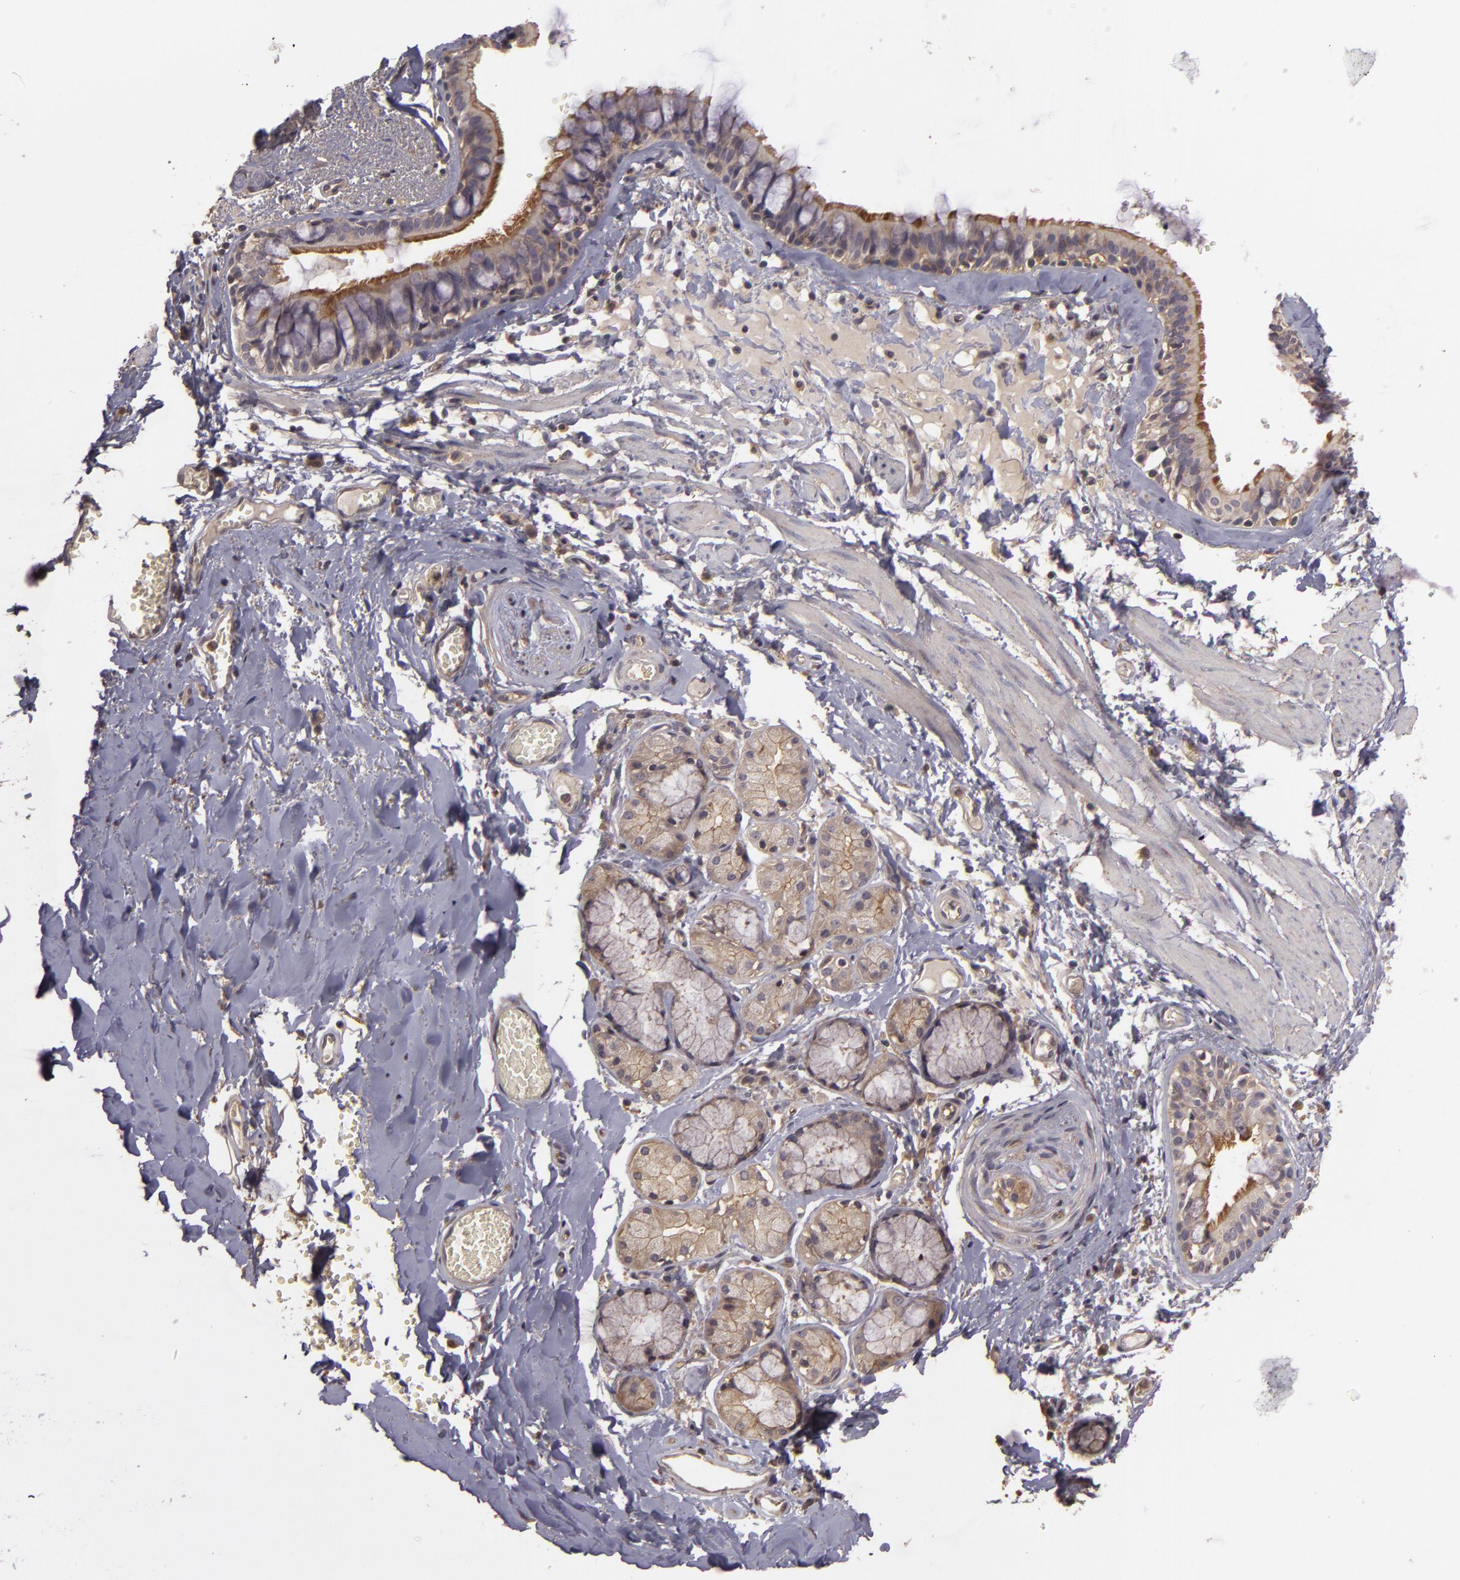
{"staining": {"intensity": "moderate", "quantity": ">75%", "location": "cytoplasmic/membranous"}, "tissue": "bronchus", "cell_type": "Respiratory epithelial cells", "image_type": "normal", "snomed": [{"axis": "morphology", "description": "Normal tissue, NOS"}, {"axis": "topography", "description": "Bronchus"}, {"axis": "topography", "description": "Lung"}], "caption": "Protein analysis of unremarkable bronchus shows moderate cytoplasmic/membranous expression in approximately >75% of respiratory epithelial cells. (DAB (3,3'-diaminobenzidine) IHC, brown staining for protein, blue staining for nuclei).", "gene": "HRAS", "patient": {"sex": "female", "age": 56}}